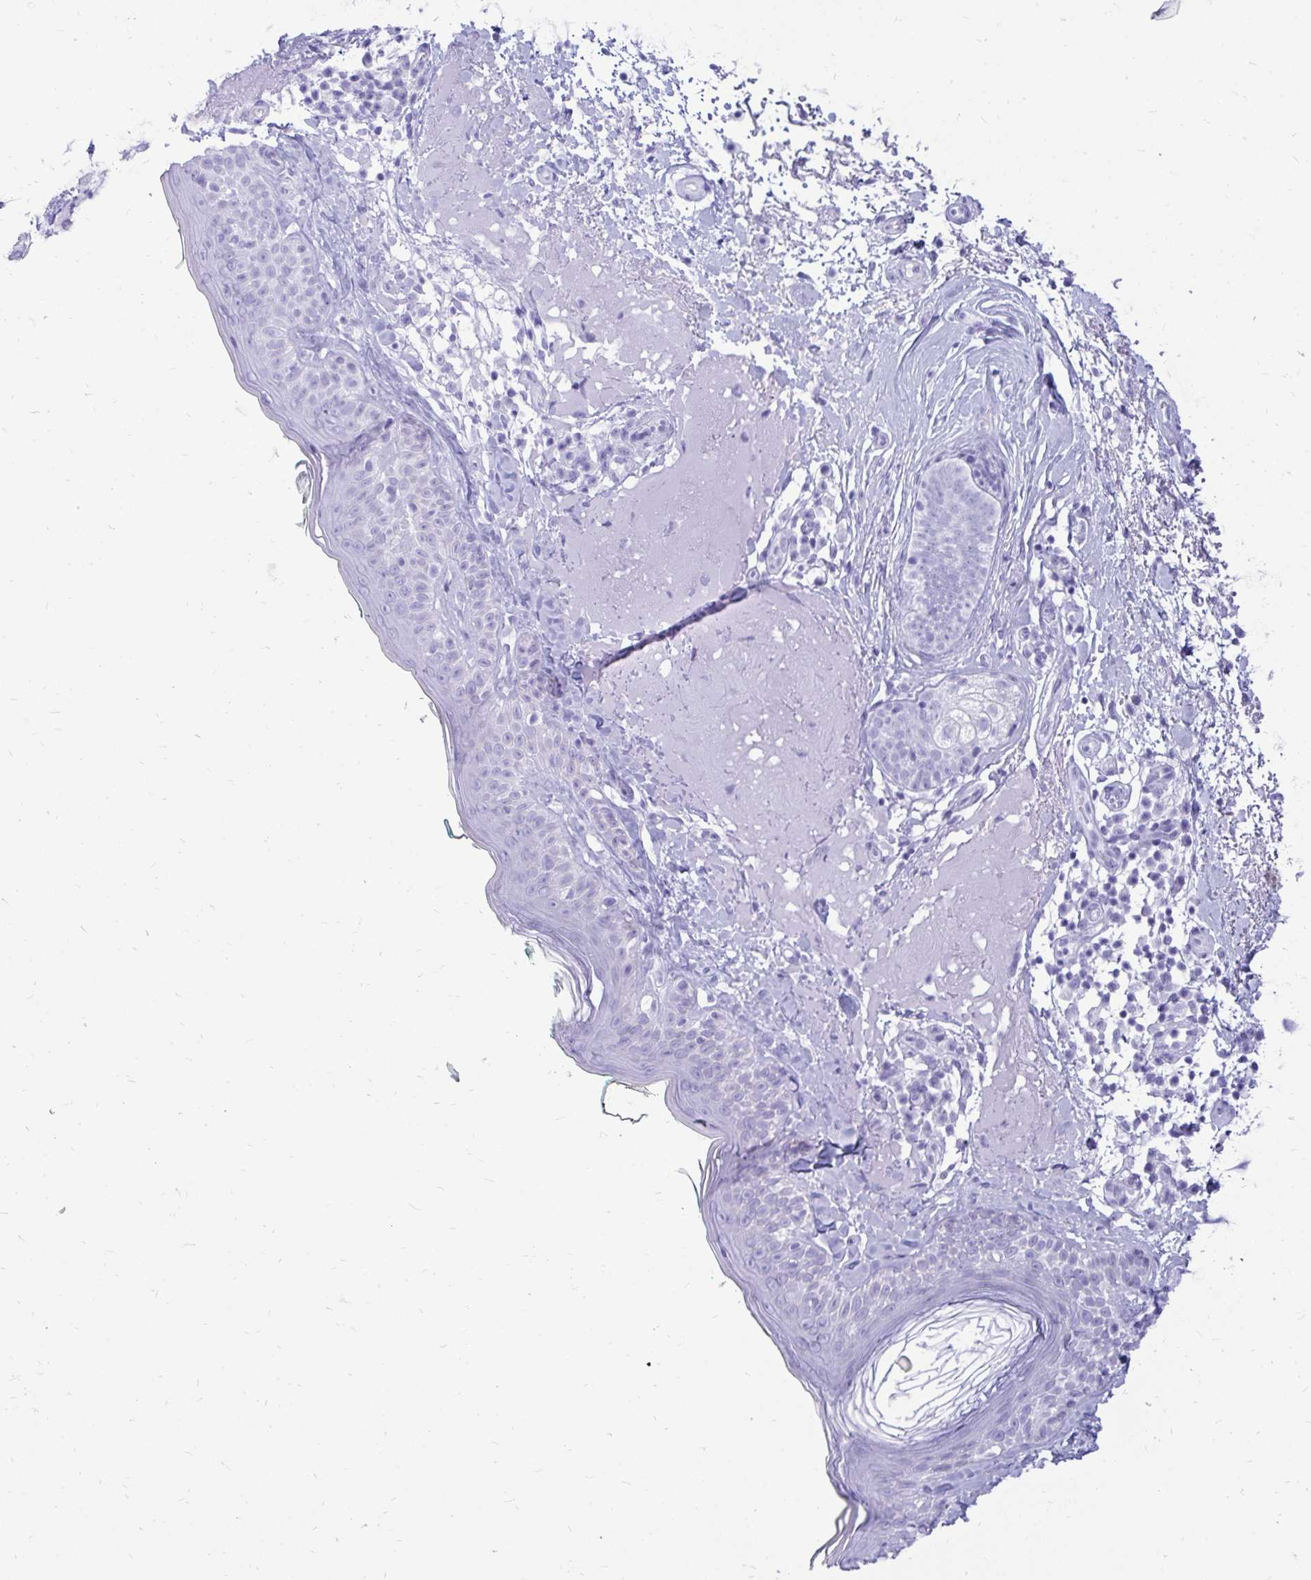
{"staining": {"intensity": "negative", "quantity": "none", "location": "none"}, "tissue": "skin", "cell_type": "Fibroblasts", "image_type": "normal", "snomed": [{"axis": "morphology", "description": "Normal tissue, NOS"}, {"axis": "topography", "description": "Skin"}], "caption": "Histopathology image shows no significant protein positivity in fibroblasts of normal skin.", "gene": "OR10R2", "patient": {"sex": "male", "age": 73}}